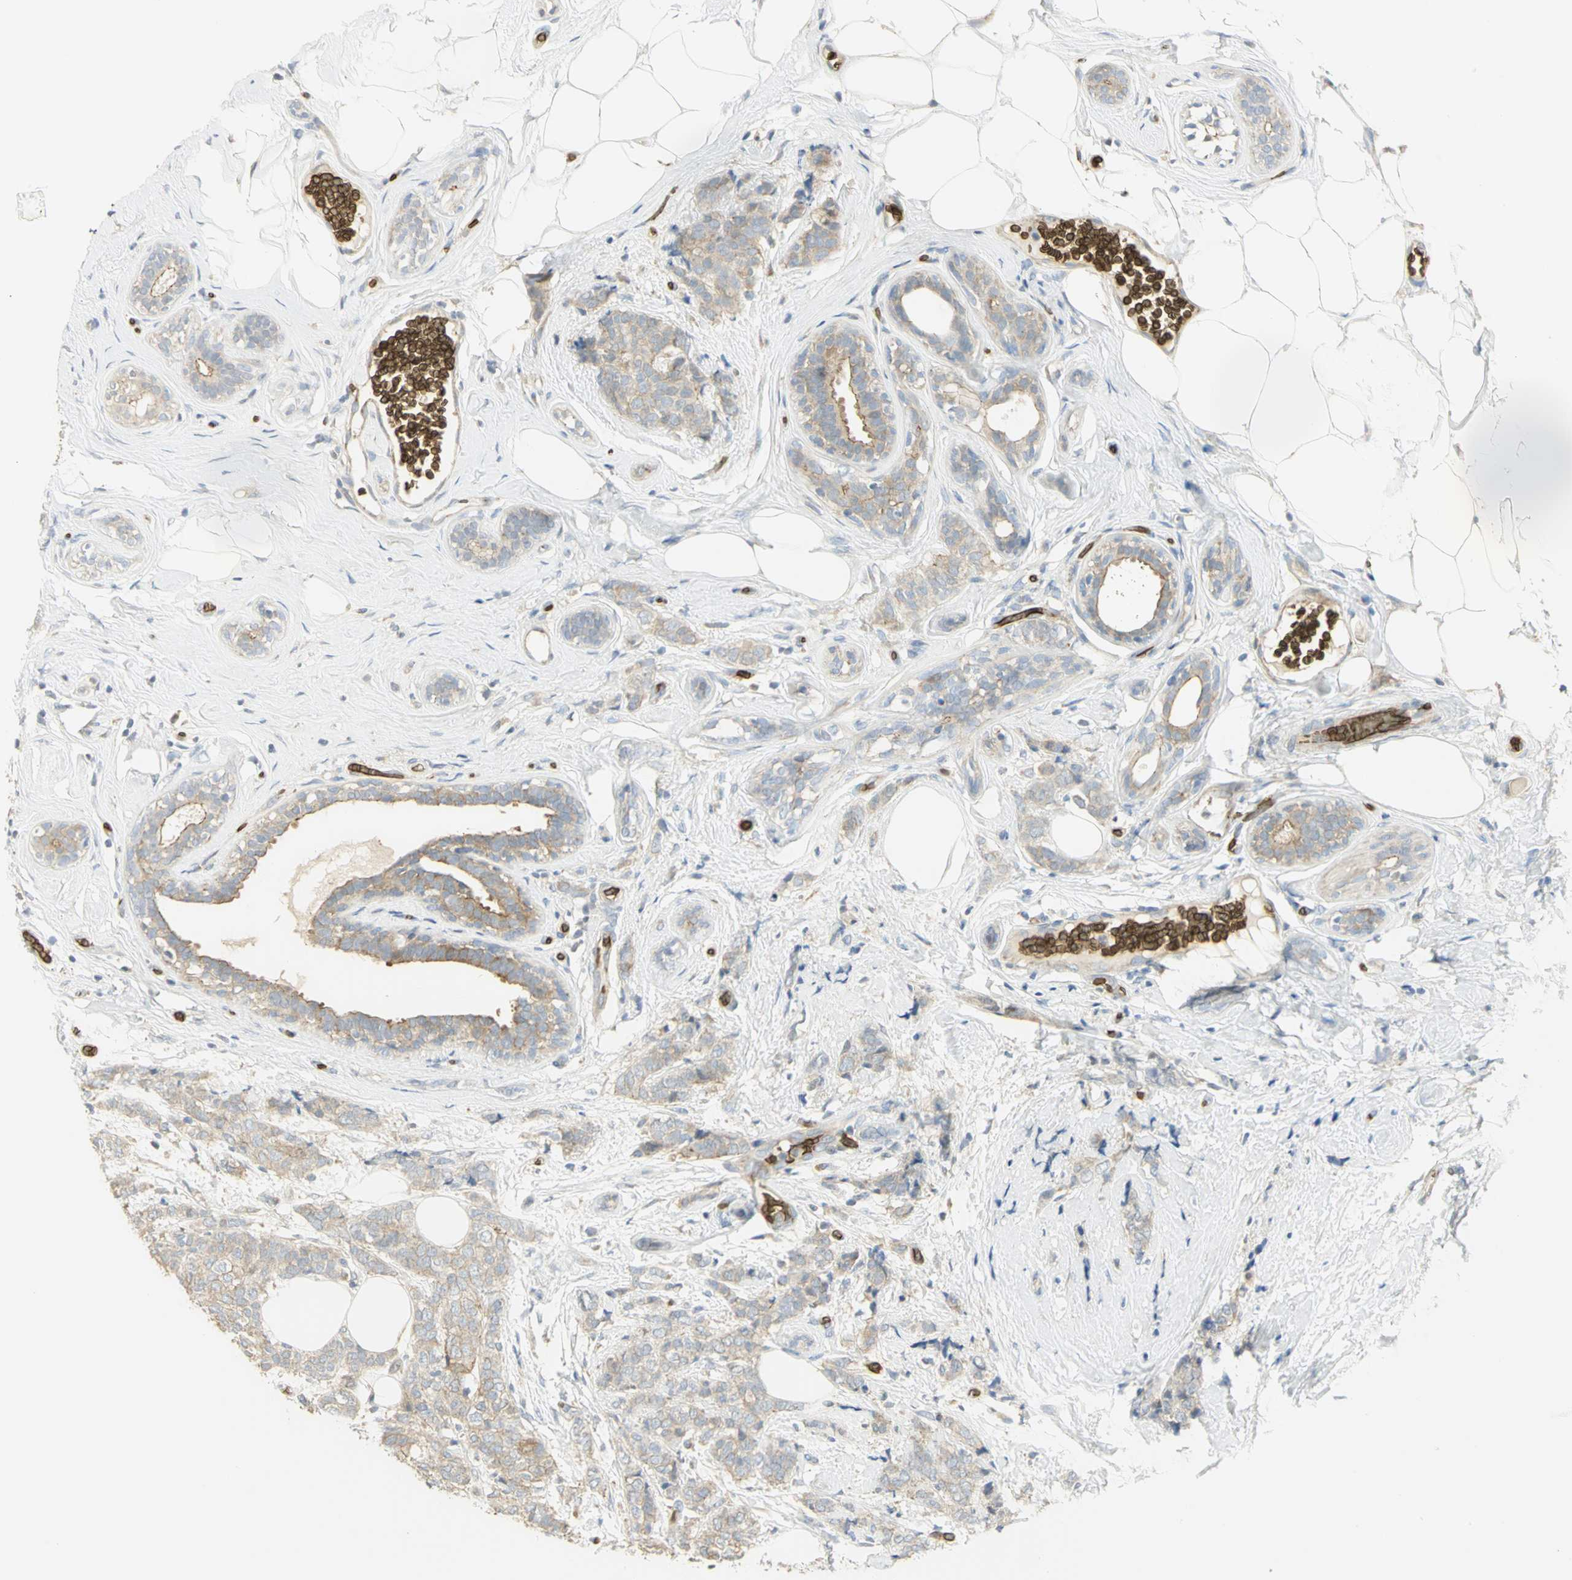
{"staining": {"intensity": "moderate", "quantity": ">75%", "location": "cytoplasmic/membranous"}, "tissue": "breast cancer", "cell_type": "Tumor cells", "image_type": "cancer", "snomed": [{"axis": "morphology", "description": "Lobular carcinoma"}, {"axis": "topography", "description": "Breast"}], "caption": "Breast cancer (lobular carcinoma) stained for a protein (brown) shows moderate cytoplasmic/membranous positive positivity in about >75% of tumor cells.", "gene": "ANK1", "patient": {"sex": "female", "age": 60}}